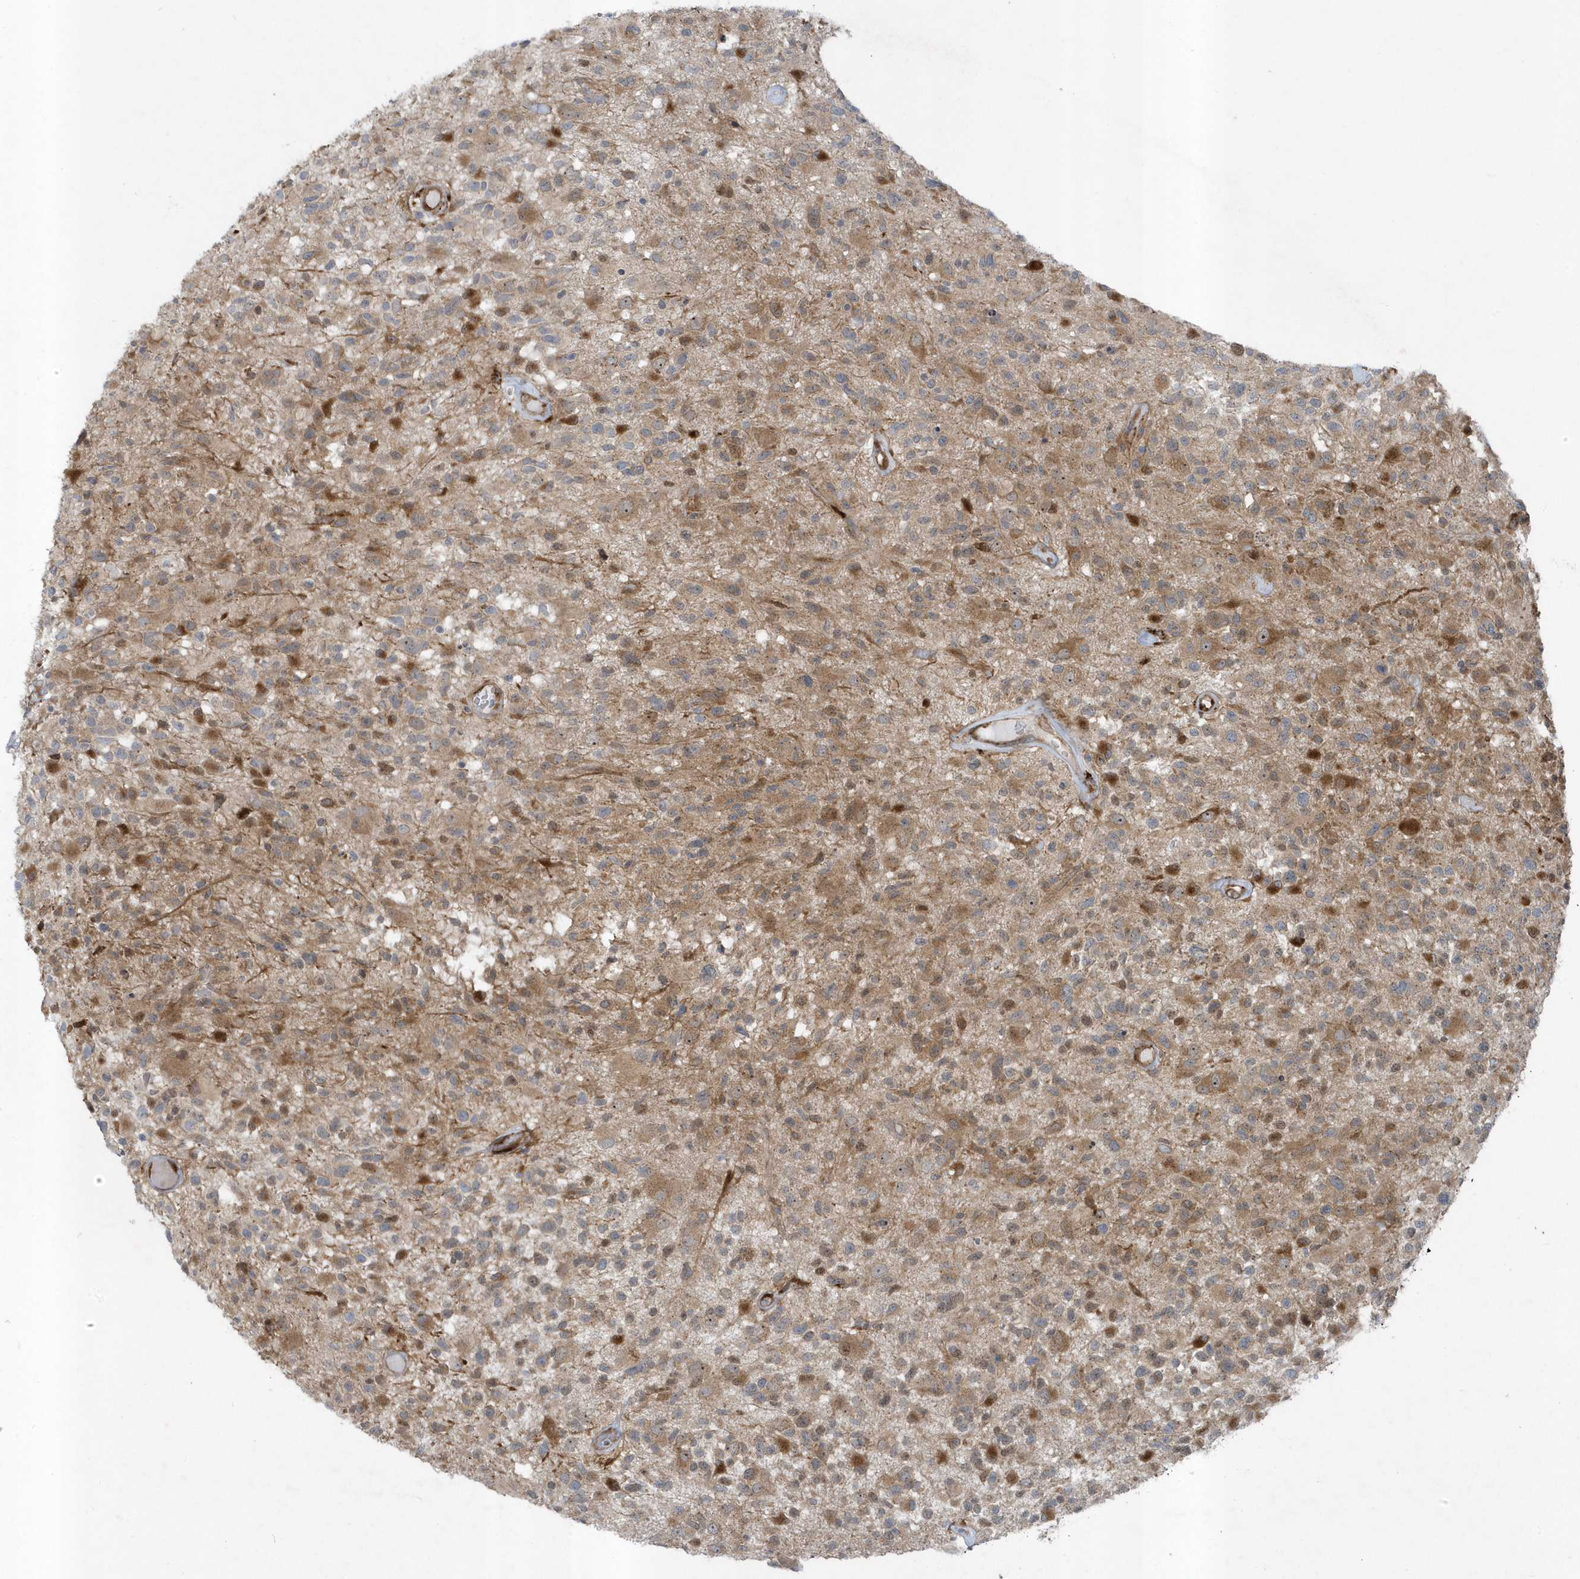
{"staining": {"intensity": "moderate", "quantity": ">75%", "location": "cytoplasmic/membranous"}, "tissue": "glioma", "cell_type": "Tumor cells", "image_type": "cancer", "snomed": [{"axis": "morphology", "description": "Glioma, malignant, High grade"}, {"axis": "morphology", "description": "Glioblastoma, NOS"}, {"axis": "topography", "description": "Brain"}], "caption": "Moderate cytoplasmic/membranous expression for a protein is present in approximately >75% of tumor cells of malignant glioma (high-grade) using immunohistochemistry.", "gene": "FAM98A", "patient": {"sex": "male", "age": 60}}